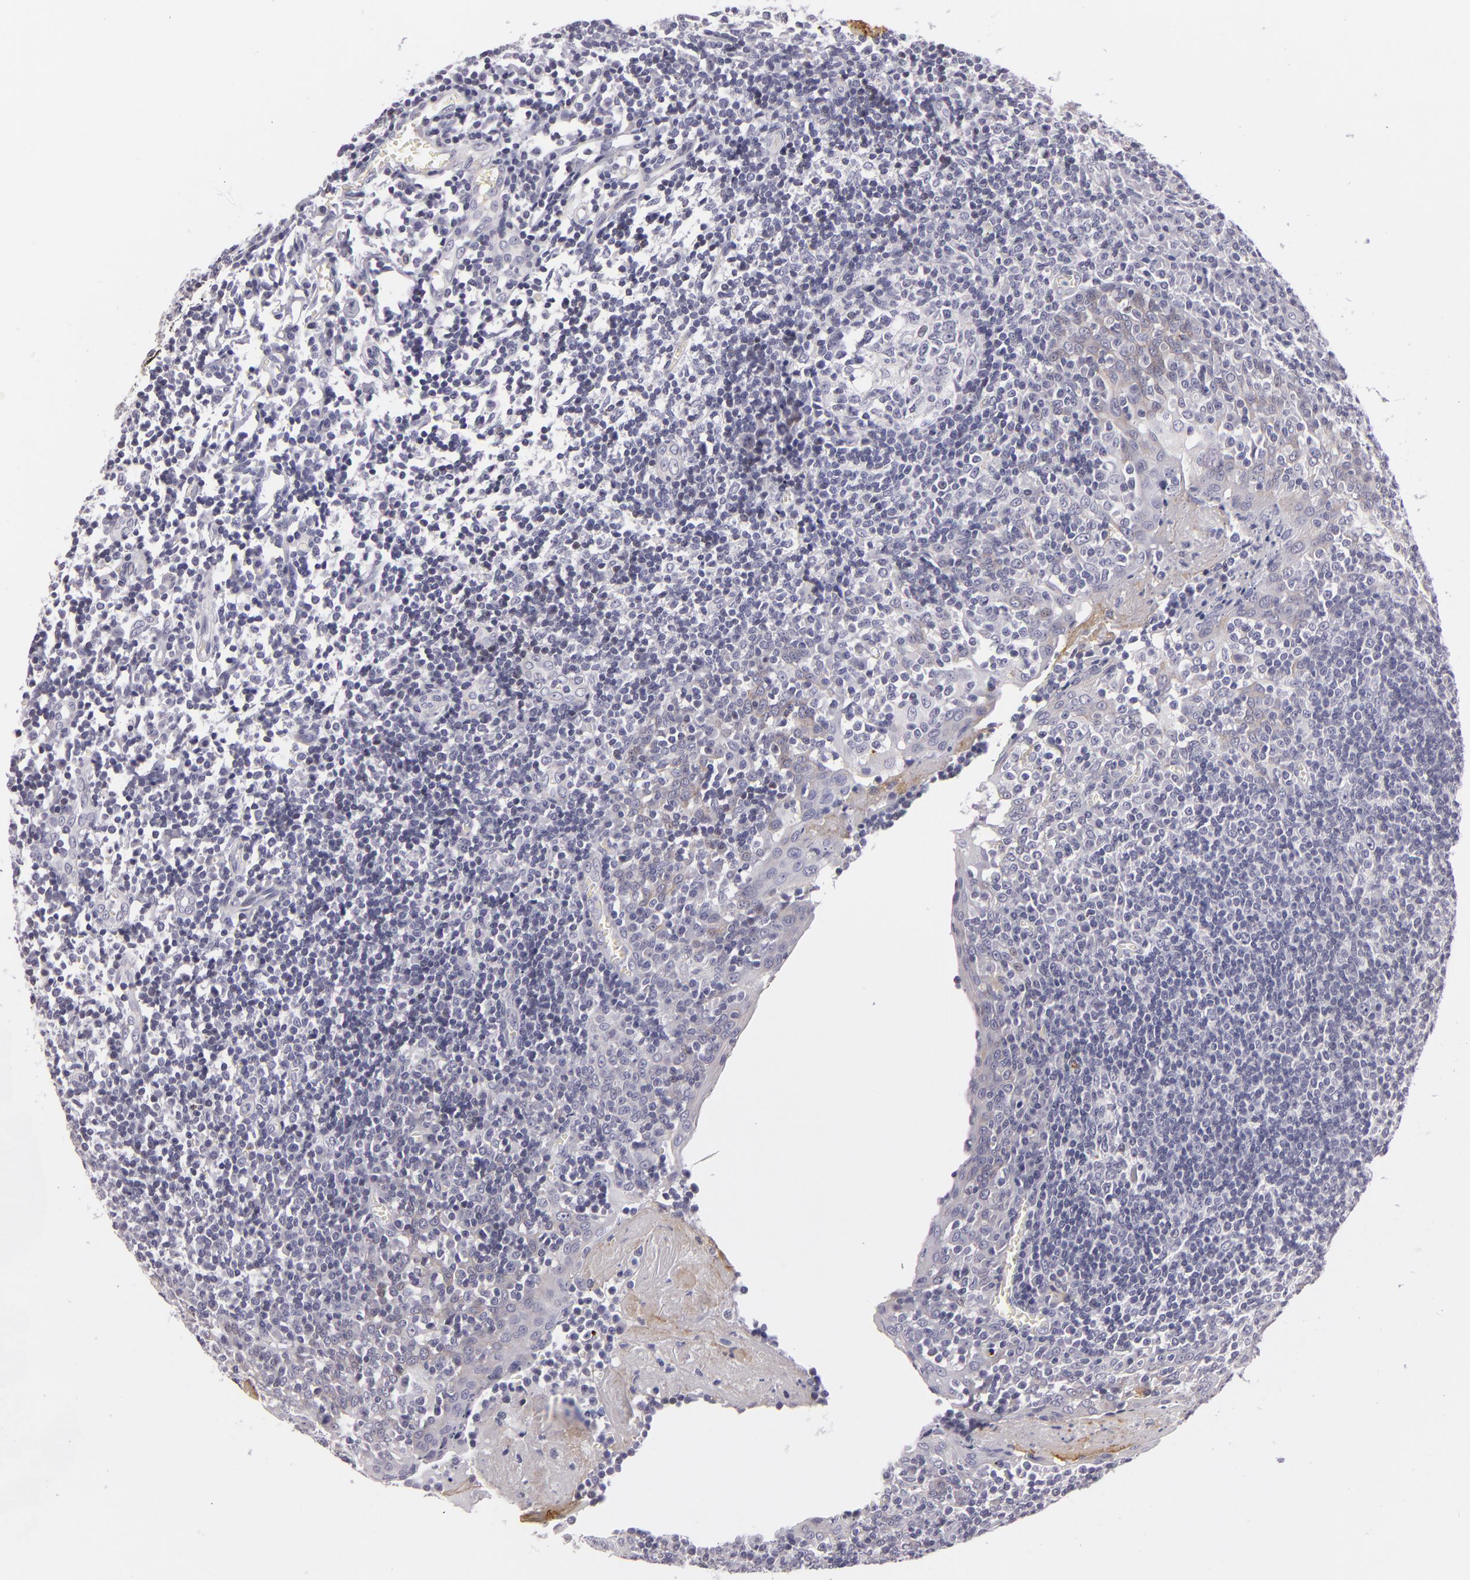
{"staining": {"intensity": "negative", "quantity": "none", "location": "none"}, "tissue": "tonsil", "cell_type": "Germinal center cells", "image_type": "normal", "snomed": [{"axis": "morphology", "description": "Normal tissue, NOS"}, {"axis": "topography", "description": "Tonsil"}], "caption": "IHC histopathology image of unremarkable tonsil stained for a protein (brown), which displays no expression in germinal center cells.", "gene": "CTNNB1", "patient": {"sex": "female", "age": 41}}